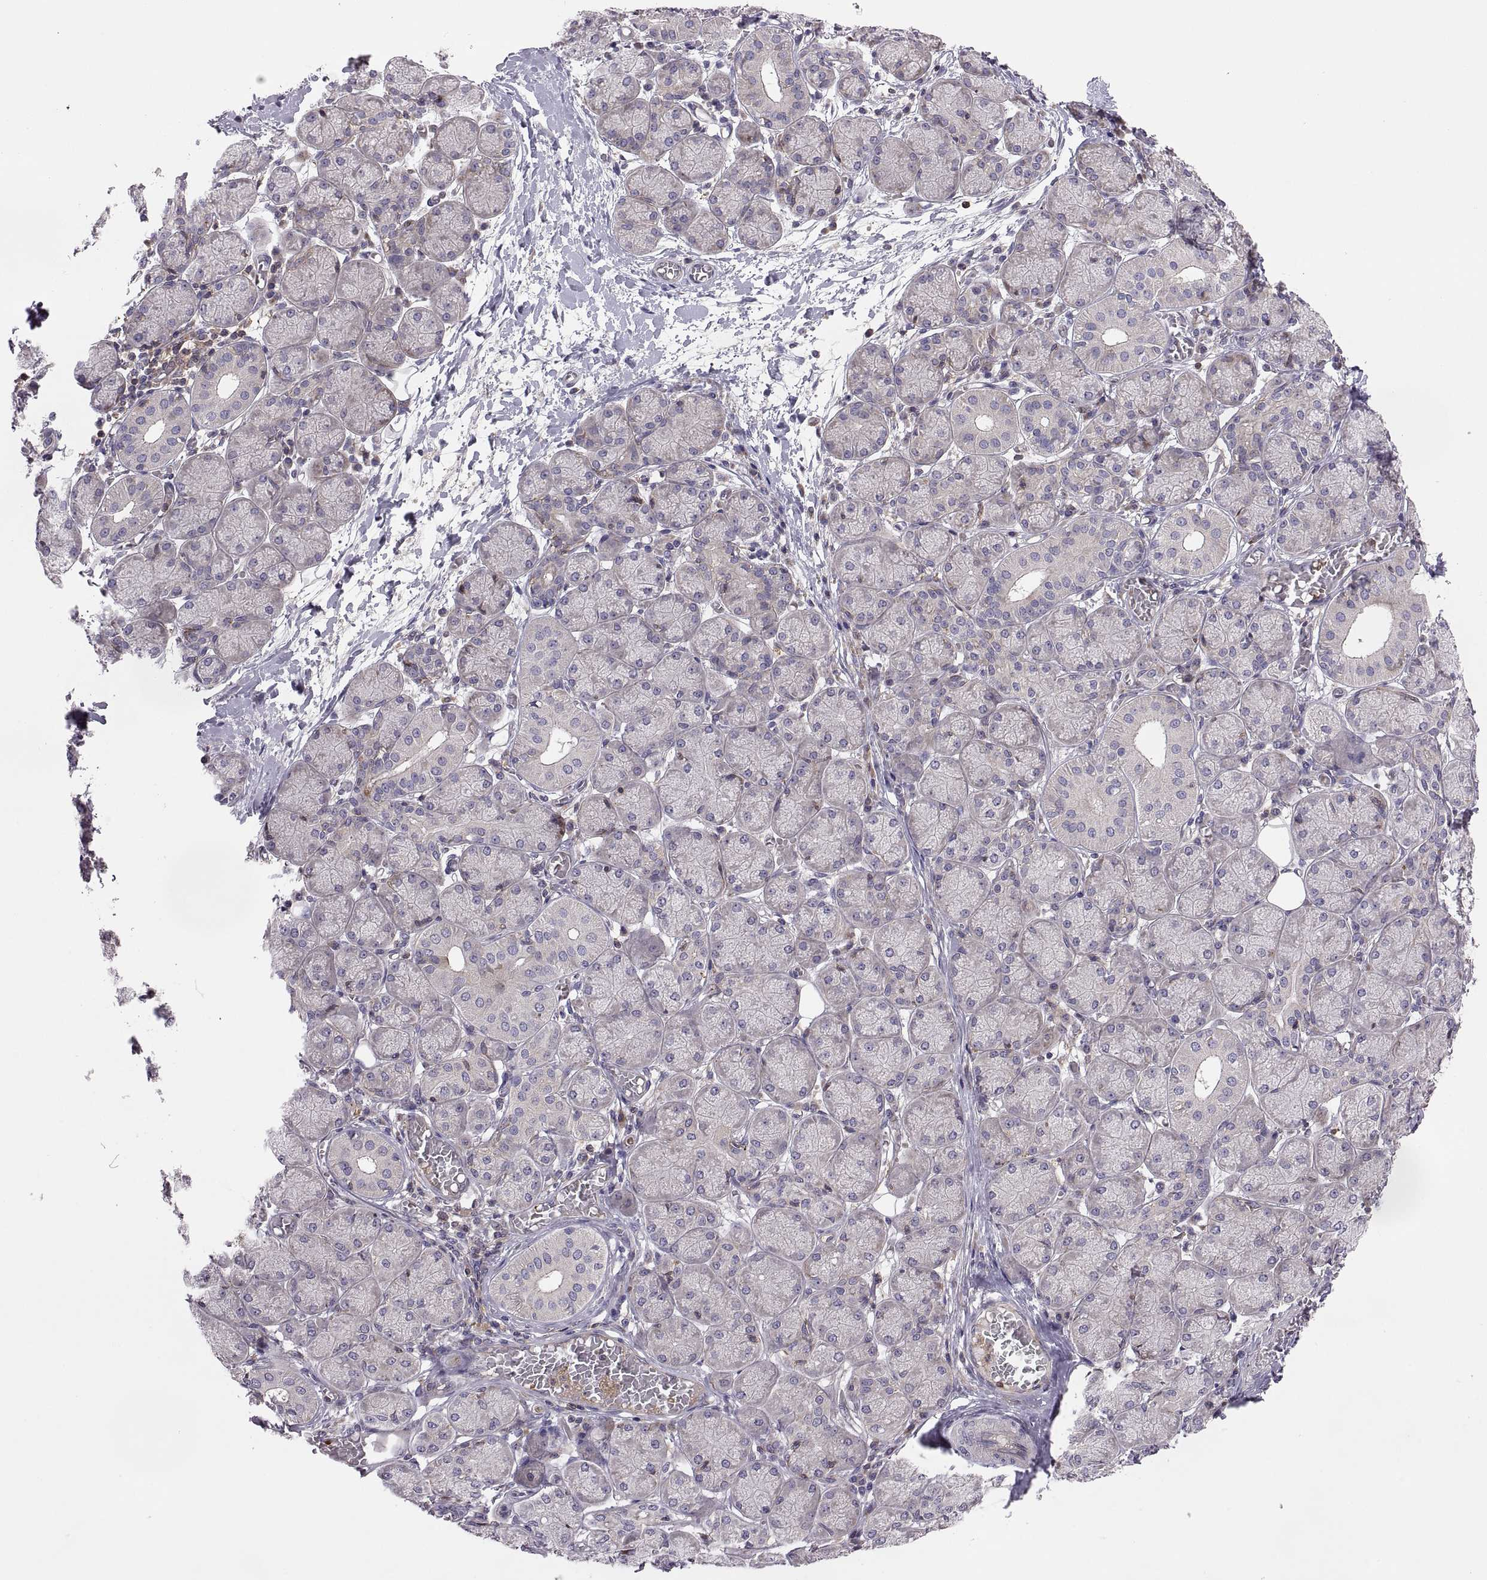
{"staining": {"intensity": "weak", "quantity": "<25%", "location": "cytoplasmic/membranous"}, "tissue": "salivary gland", "cell_type": "Glandular cells", "image_type": "normal", "snomed": [{"axis": "morphology", "description": "Normal tissue, NOS"}, {"axis": "topography", "description": "Salivary gland"}, {"axis": "topography", "description": "Peripheral nerve tissue"}], "caption": "Immunohistochemistry (IHC) micrograph of unremarkable salivary gland stained for a protein (brown), which reveals no staining in glandular cells.", "gene": "SPATA32", "patient": {"sex": "female", "age": 24}}